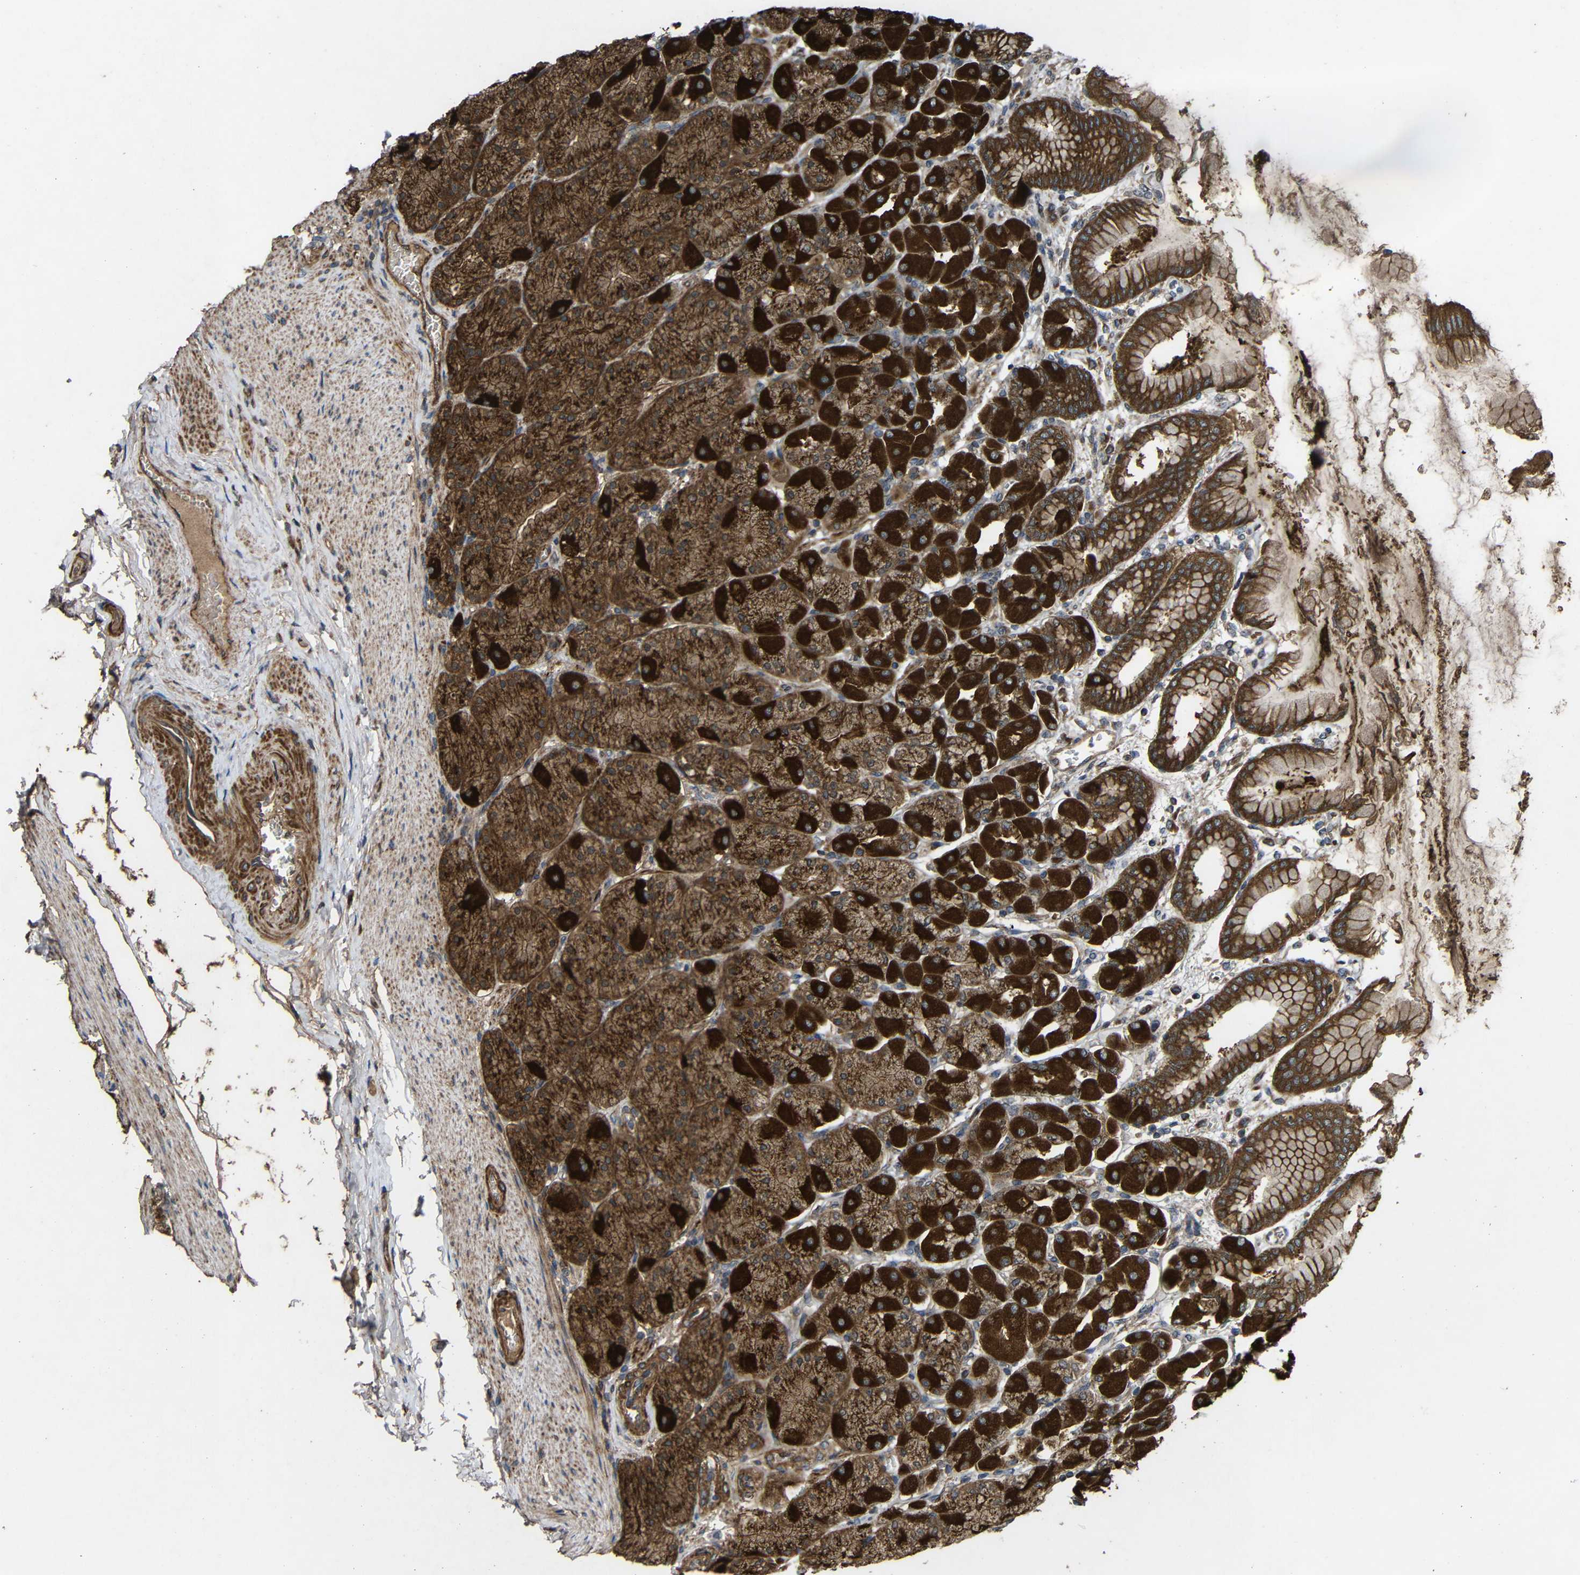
{"staining": {"intensity": "strong", "quantity": ">75%", "location": "cytoplasmic/membranous"}, "tissue": "stomach", "cell_type": "Glandular cells", "image_type": "normal", "snomed": [{"axis": "morphology", "description": "Normal tissue, NOS"}, {"axis": "topography", "description": "Stomach, upper"}], "caption": "Stomach stained with a protein marker reveals strong staining in glandular cells.", "gene": "C1GALT1", "patient": {"sex": "female", "age": 56}}